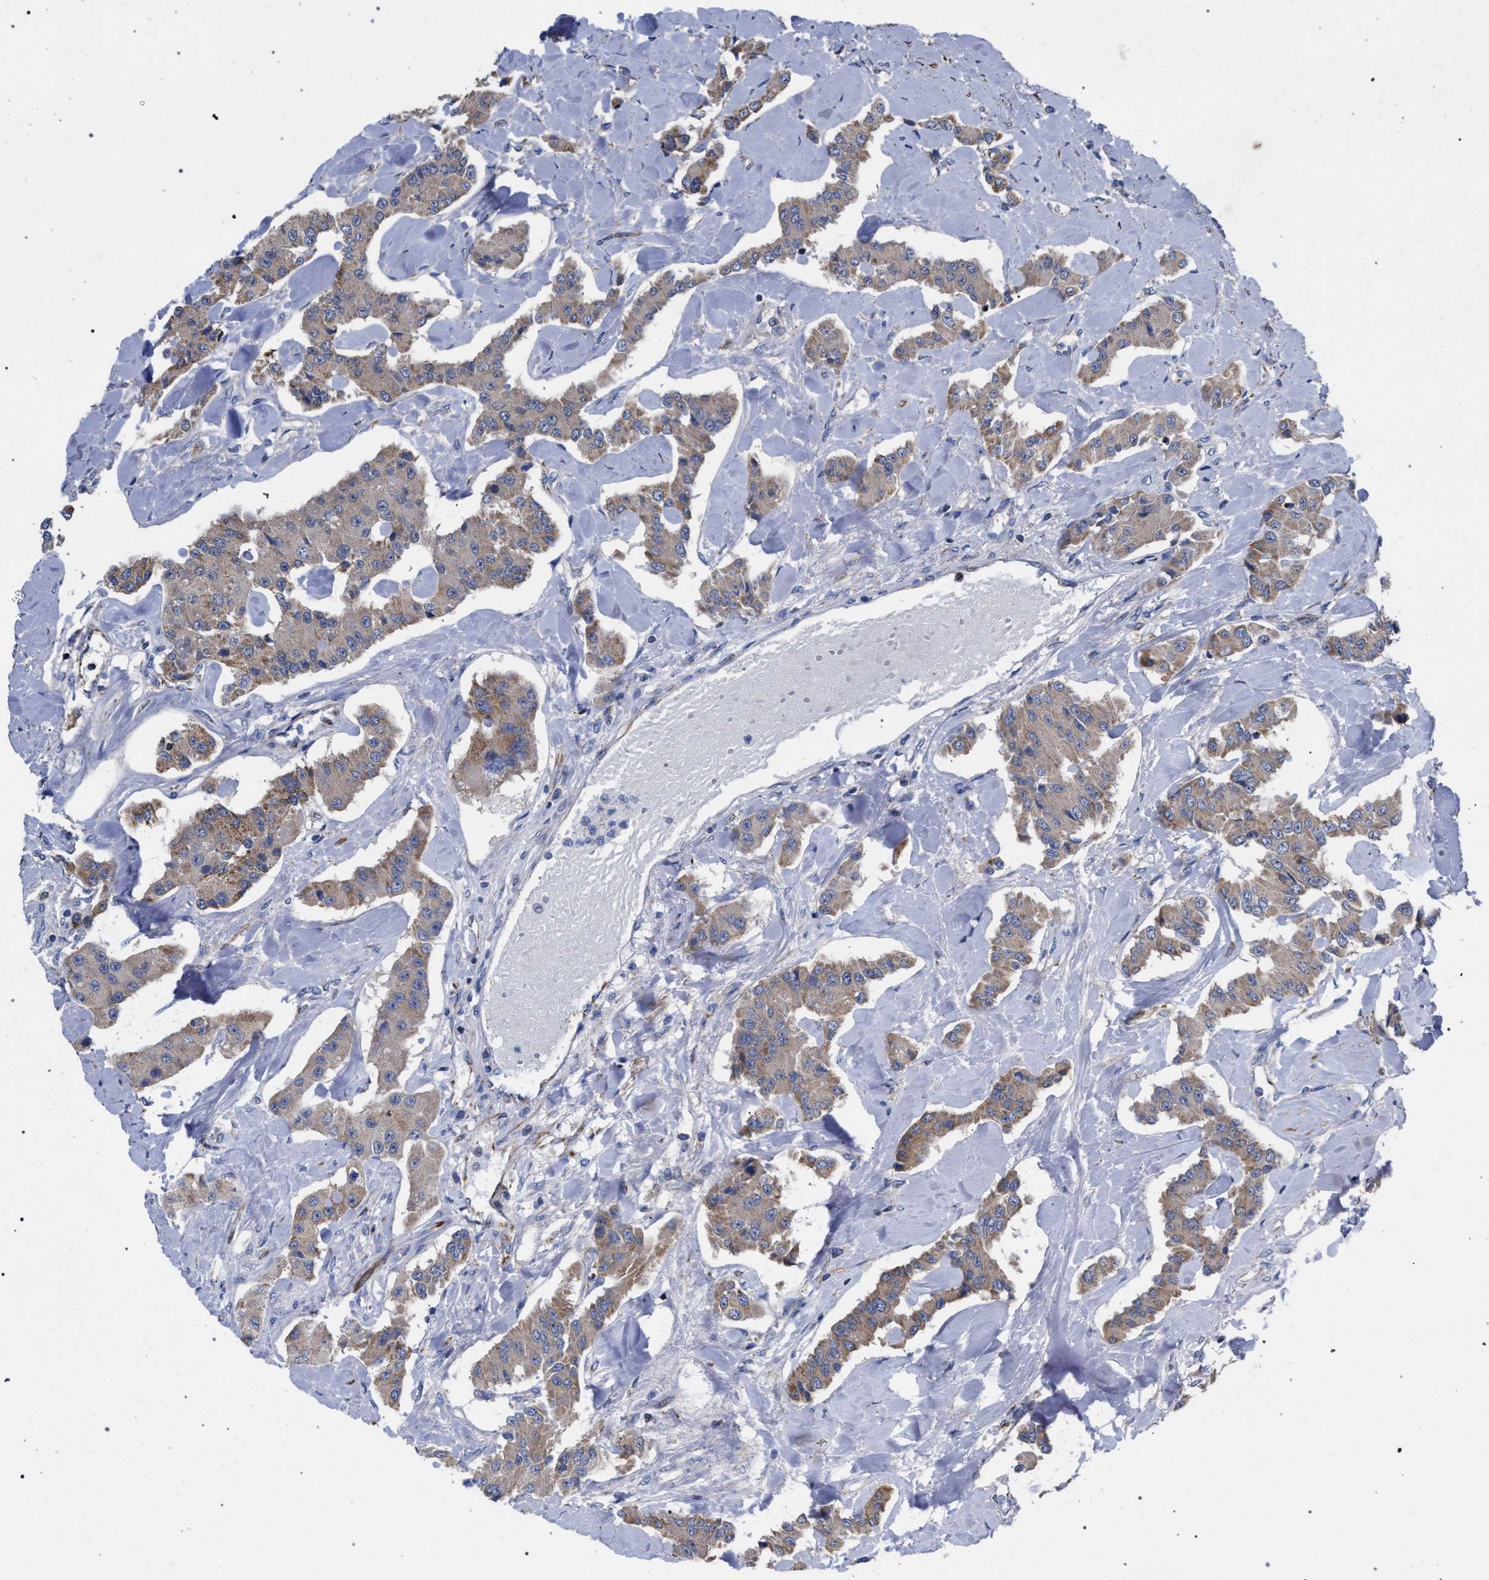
{"staining": {"intensity": "weak", "quantity": "25%-75%", "location": "cytoplasmic/membranous"}, "tissue": "carcinoid", "cell_type": "Tumor cells", "image_type": "cancer", "snomed": [{"axis": "morphology", "description": "Carcinoid, malignant, NOS"}, {"axis": "topography", "description": "Pancreas"}], "caption": "Weak cytoplasmic/membranous staining is seen in about 25%-75% of tumor cells in carcinoid.", "gene": "ACADS", "patient": {"sex": "male", "age": 41}}